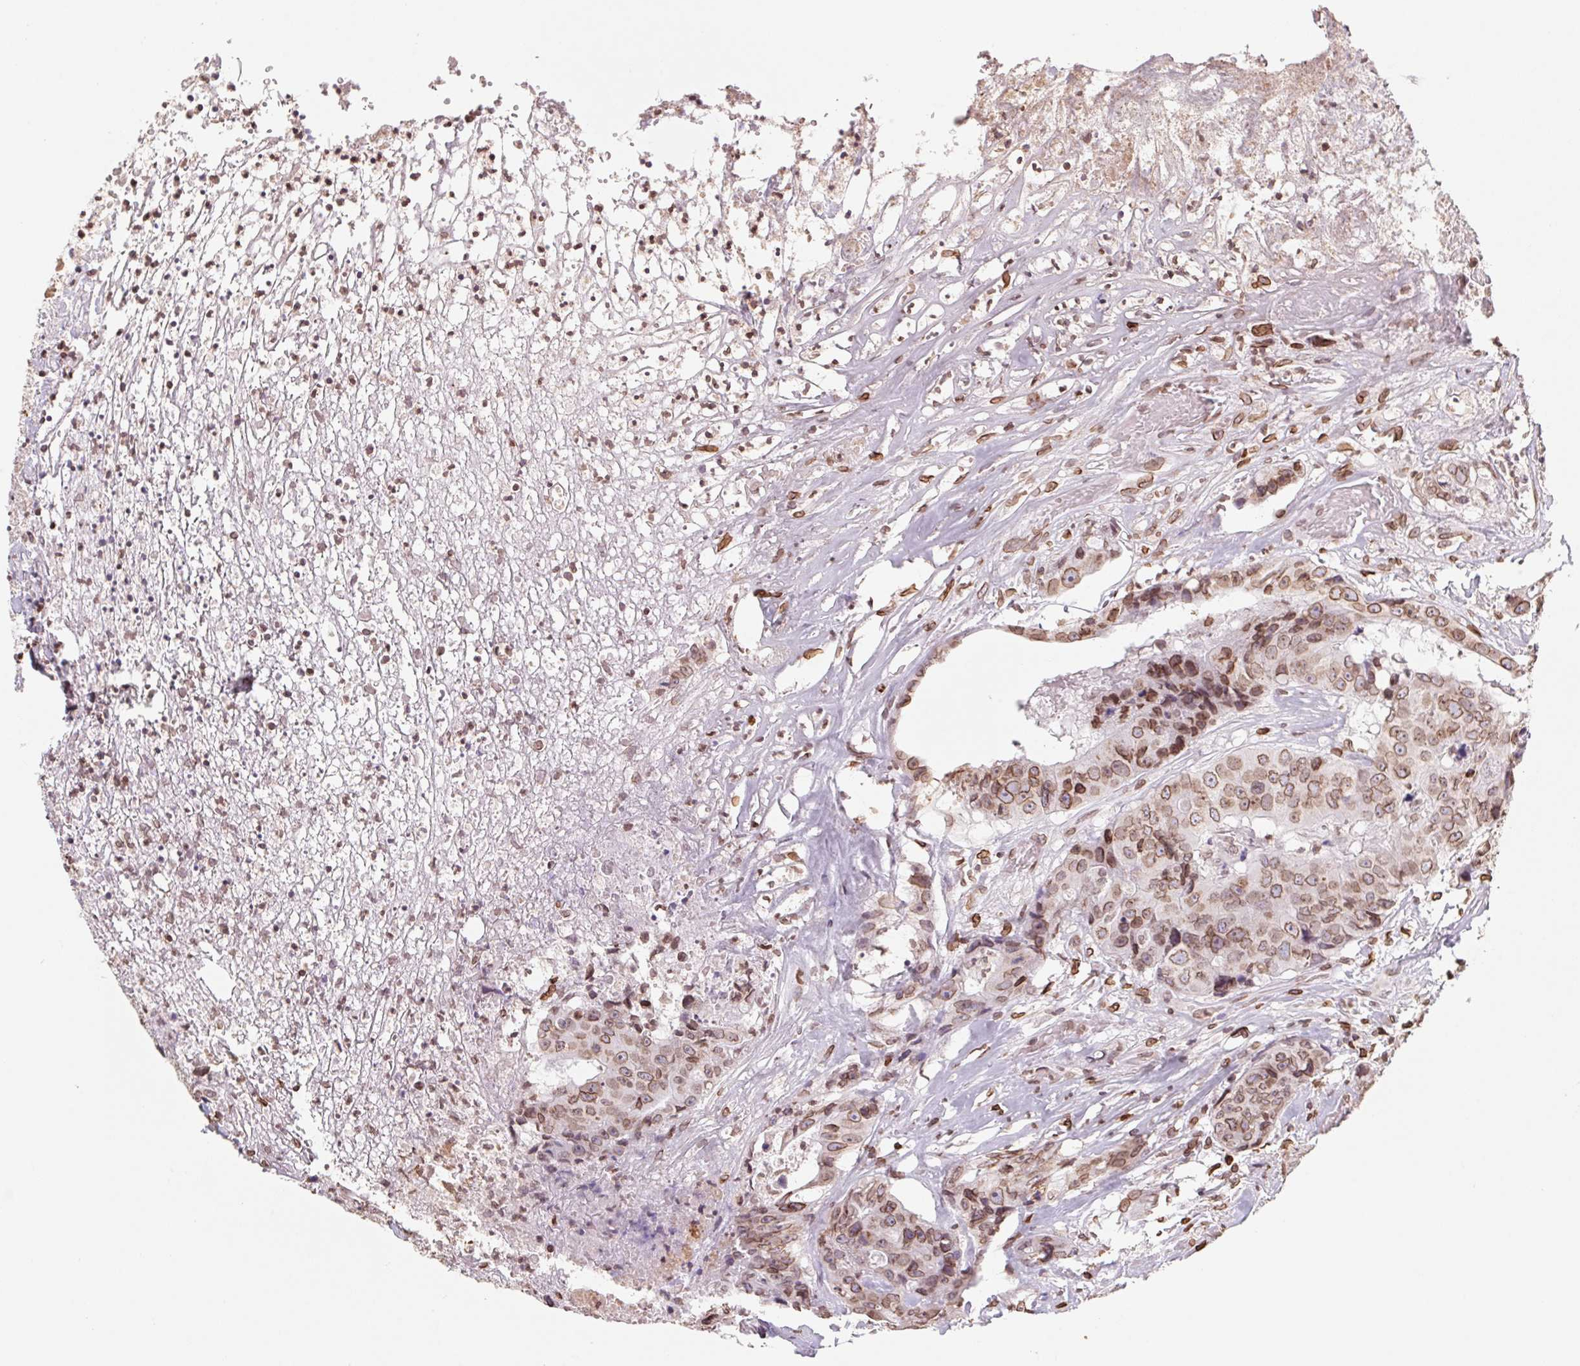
{"staining": {"intensity": "moderate", "quantity": ">75%", "location": "cytoplasmic/membranous,nuclear"}, "tissue": "colorectal cancer", "cell_type": "Tumor cells", "image_type": "cancer", "snomed": [{"axis": "morphology", "description": "Adenocarcinoma, NOS"}, {"axis": "topography", "description": "Rectum"}], "caption": "This photomicrograph shows immunohistochemistry (IHC) staining of human colorectal cancer (adenocarcinoma), with medium moderate cytoplasmic/membranous and nuclear staining in about >75% of tumor cells.", "gene": "LMNB2", "patient": {"sex": "female", "age": 62}}